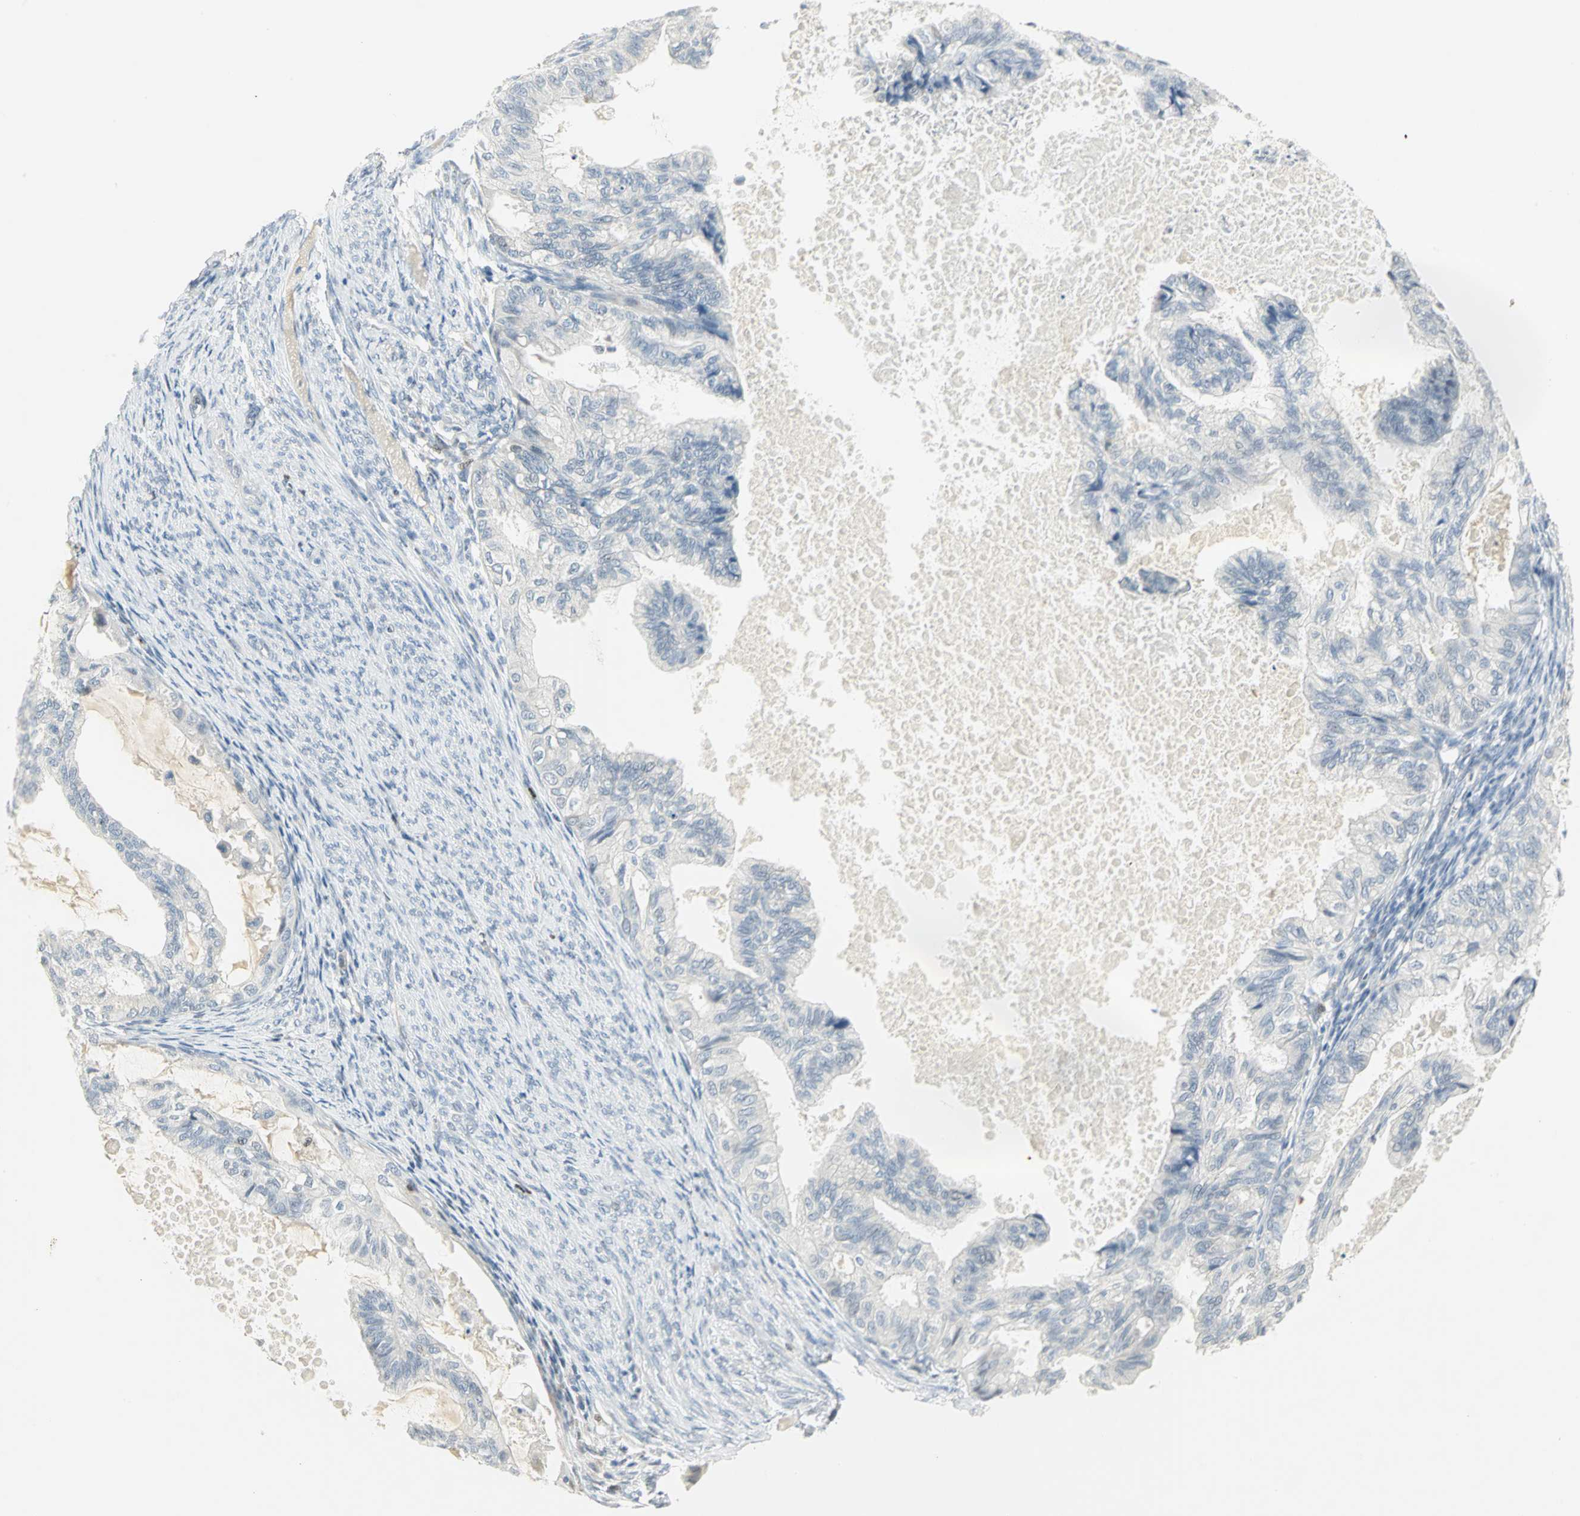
{"staining": {"intensity": "negative", "quantity": "none", "location": "none"}, "tissue": "cervical cancer", "cell_type": "Tumor cells", "image_type": "cancer", "snomed": [{"axis": "morphology", "description": "Normal tissue, NOS"}, {"axis": "morphology", "description": "Adenocarcinoma, NOS"}, {"axis": "topography", "description": "Cervix"}, {"axis": "topography", "description": "Endometrium"}], "caption": "This is an immunohistochemistry photomicrograph of human cervical cancer. There is no staining in tumor cells.", "gene": "BCL6", "patient": {"sex": "female", "age": 86}}